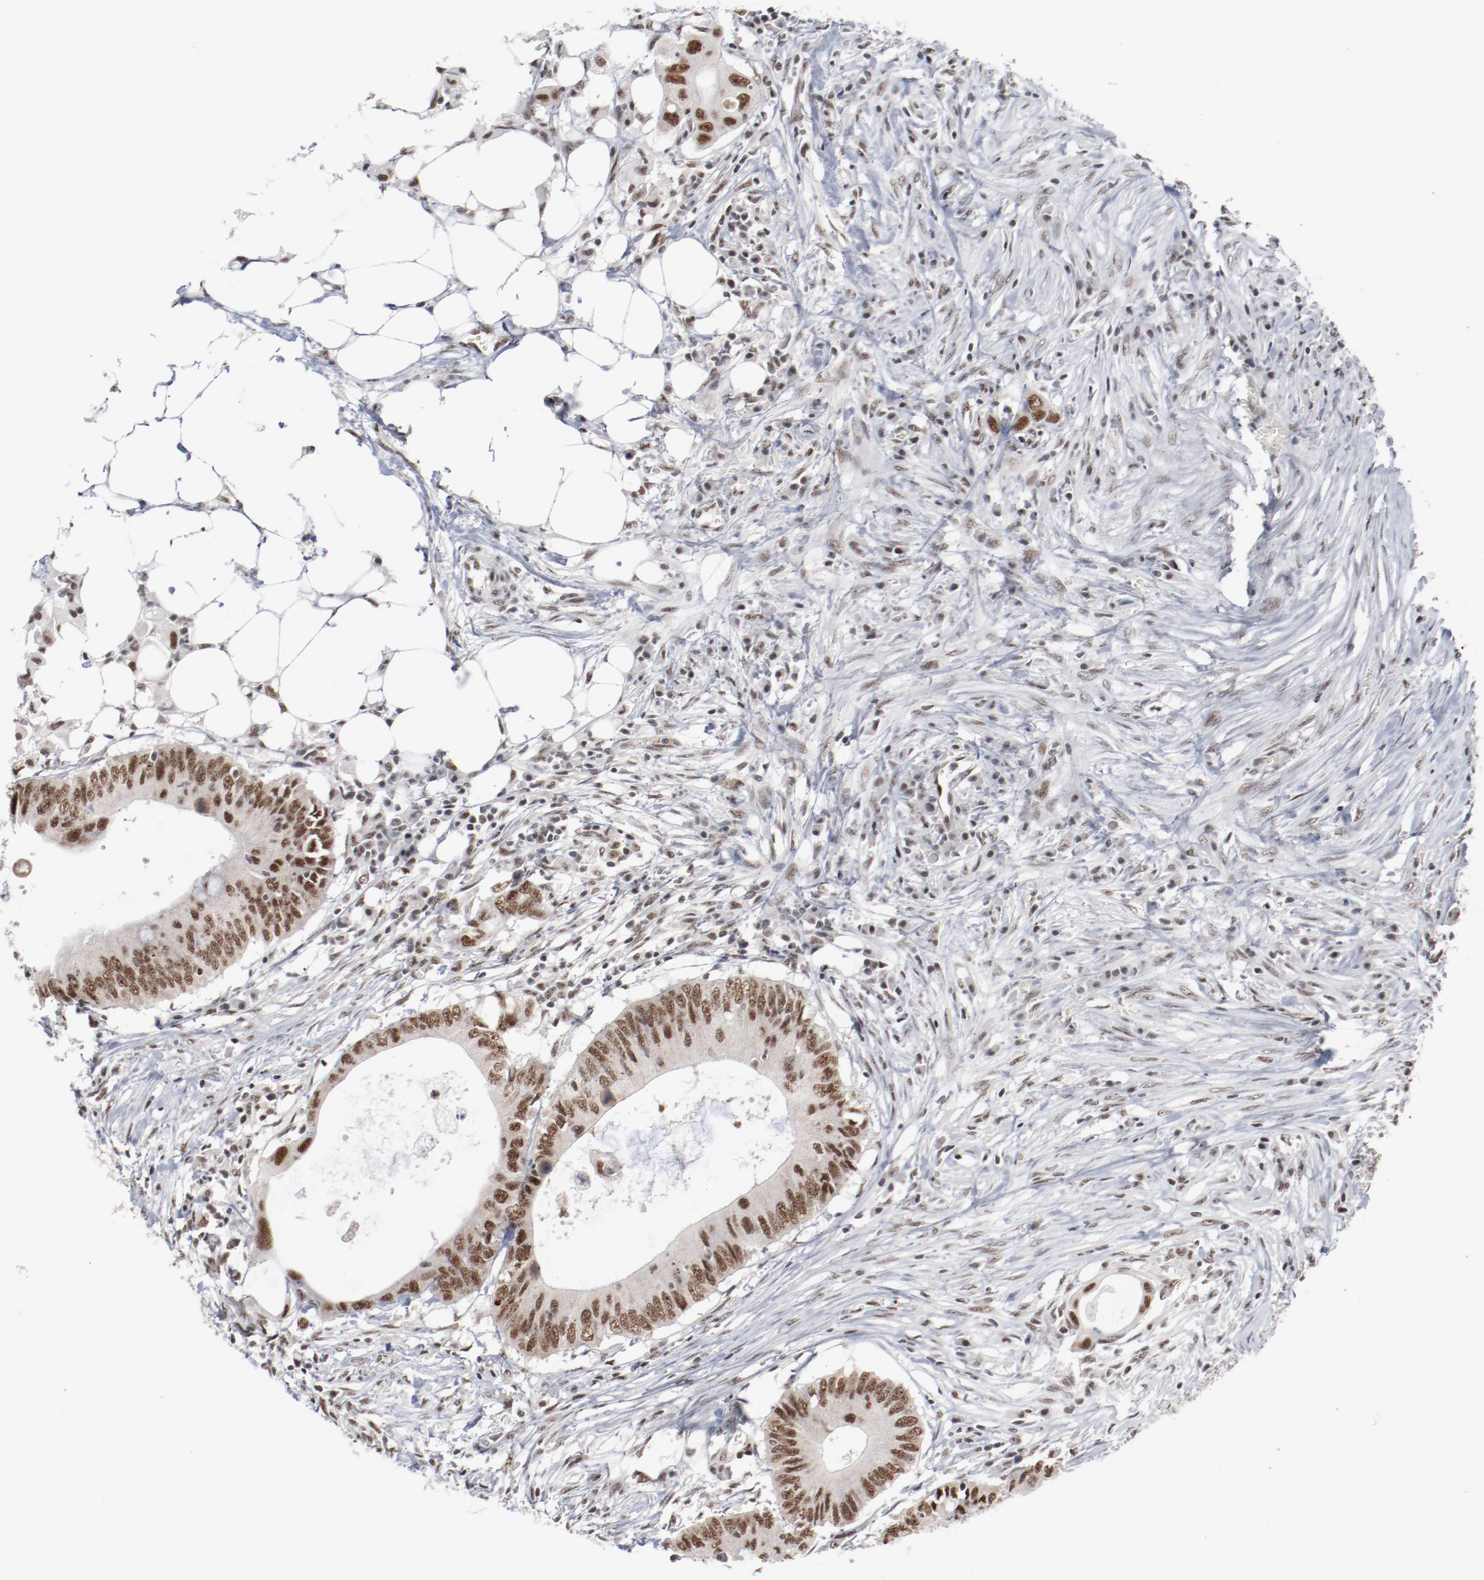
{"staining": {"intensity": "moderate", "quantity": ">75%", "location": "nuclear"}, "tissue": "colorectal cancer", "cell_type": "Tumor cells", "image_type": "cancer", "snomed": [{"axis": "morphology", "description": "Adenocarcinoma, NOS"}, {"axis": "topography", "description": "Colon"}], "caption": "A photomicrograph showing moderate nuclear positivity in about >75% of tumor cells in adenocarcinoma (colorectal), as visualized by brown immunohistochemical staining.", "gene": "BUB3", "patient": {"sex": "male", "age": 71}}